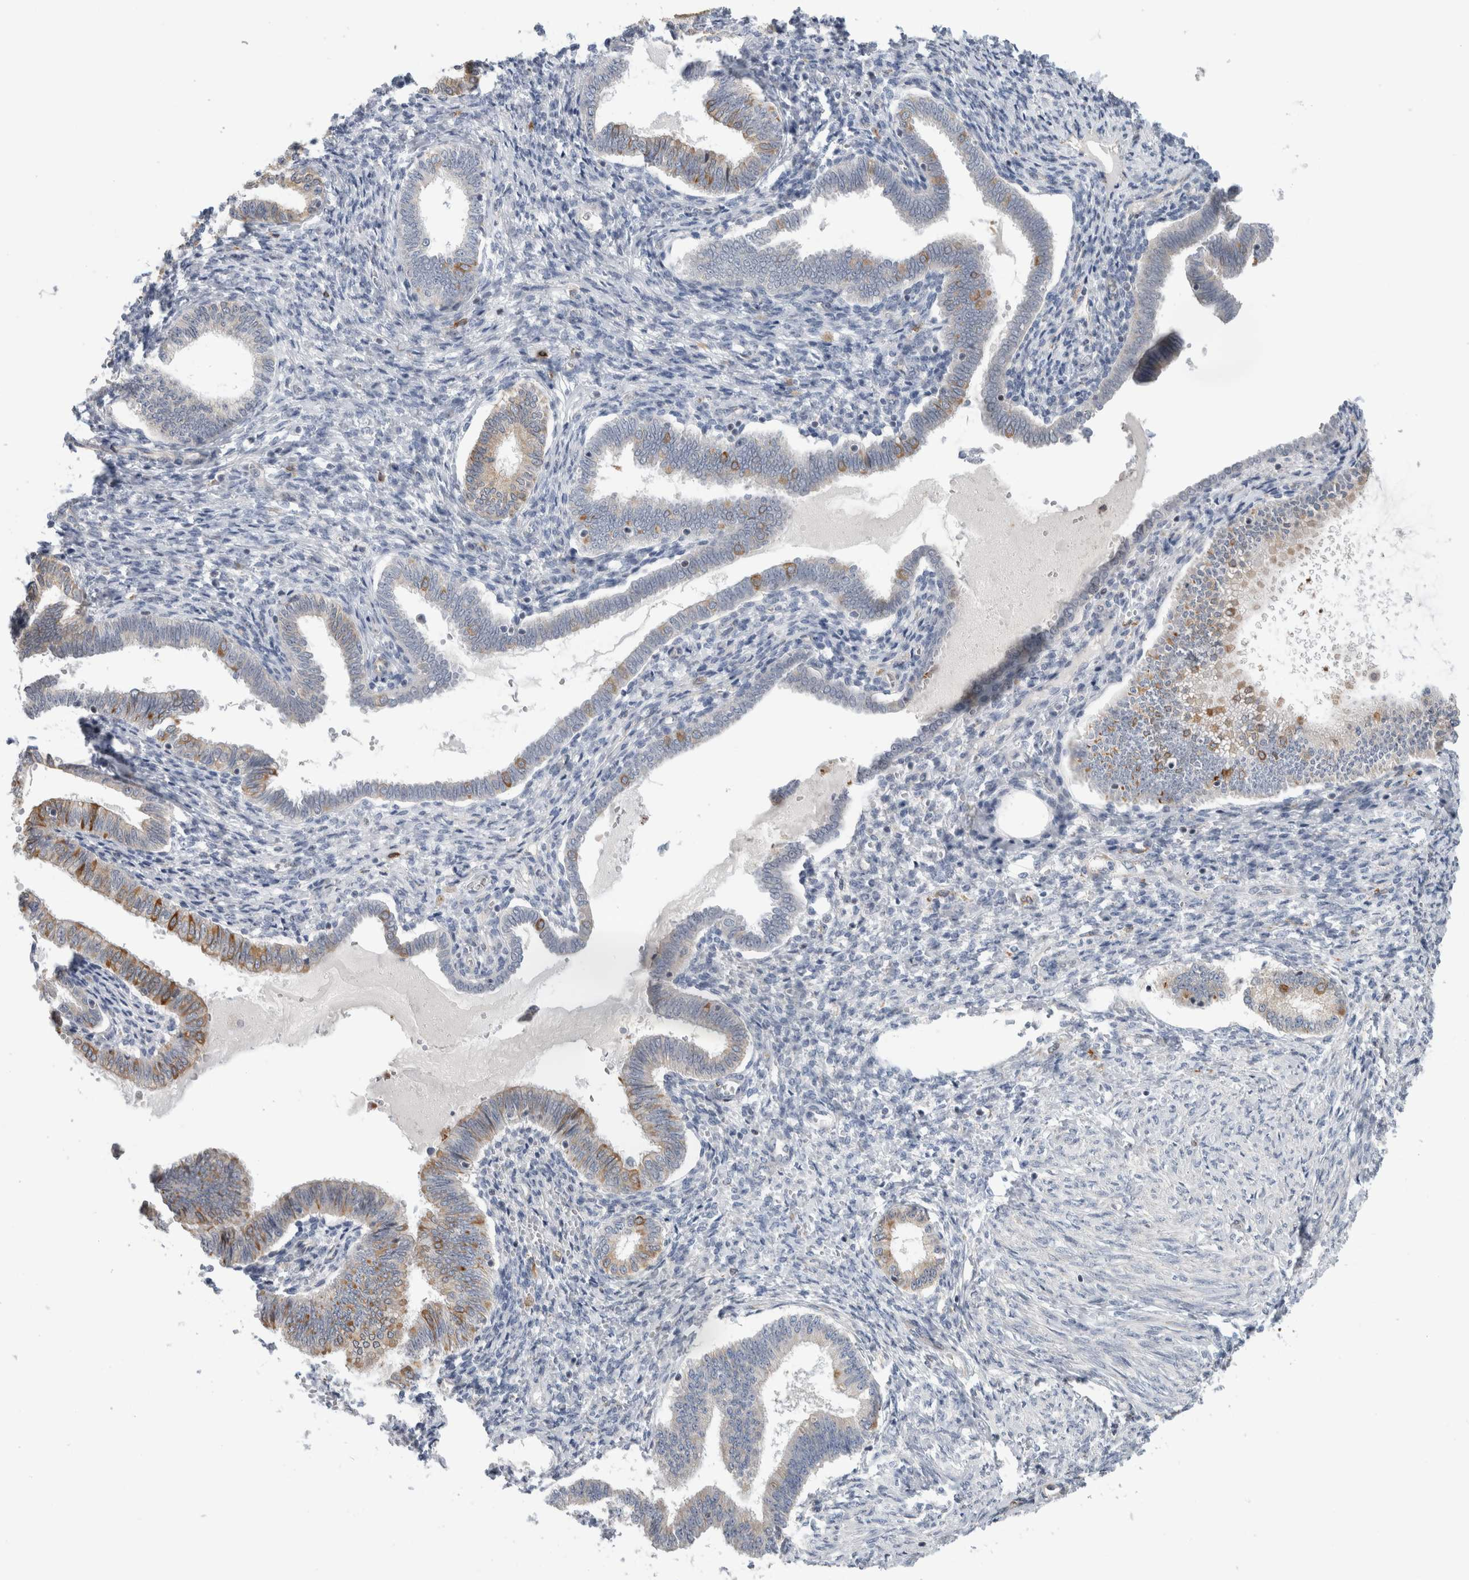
{"staining": {"intensity": "negative", "quantity": "none", "location": "none"}, "tissue": "endometrium", "cell_type": "Cells in endometrial stroma", "image_type": "normal", "snomed": [{"axis": "morphology", "description": "Normal tissue, NOS"}, {"axis": "topography", "description": "Endometrium"}], "caption": "IHC of unremarkable endometrium exhibits no expression in cells in endometrial stroma.", "gene": "SYTL5", "patient": {"sex": "female", "age": 77}}